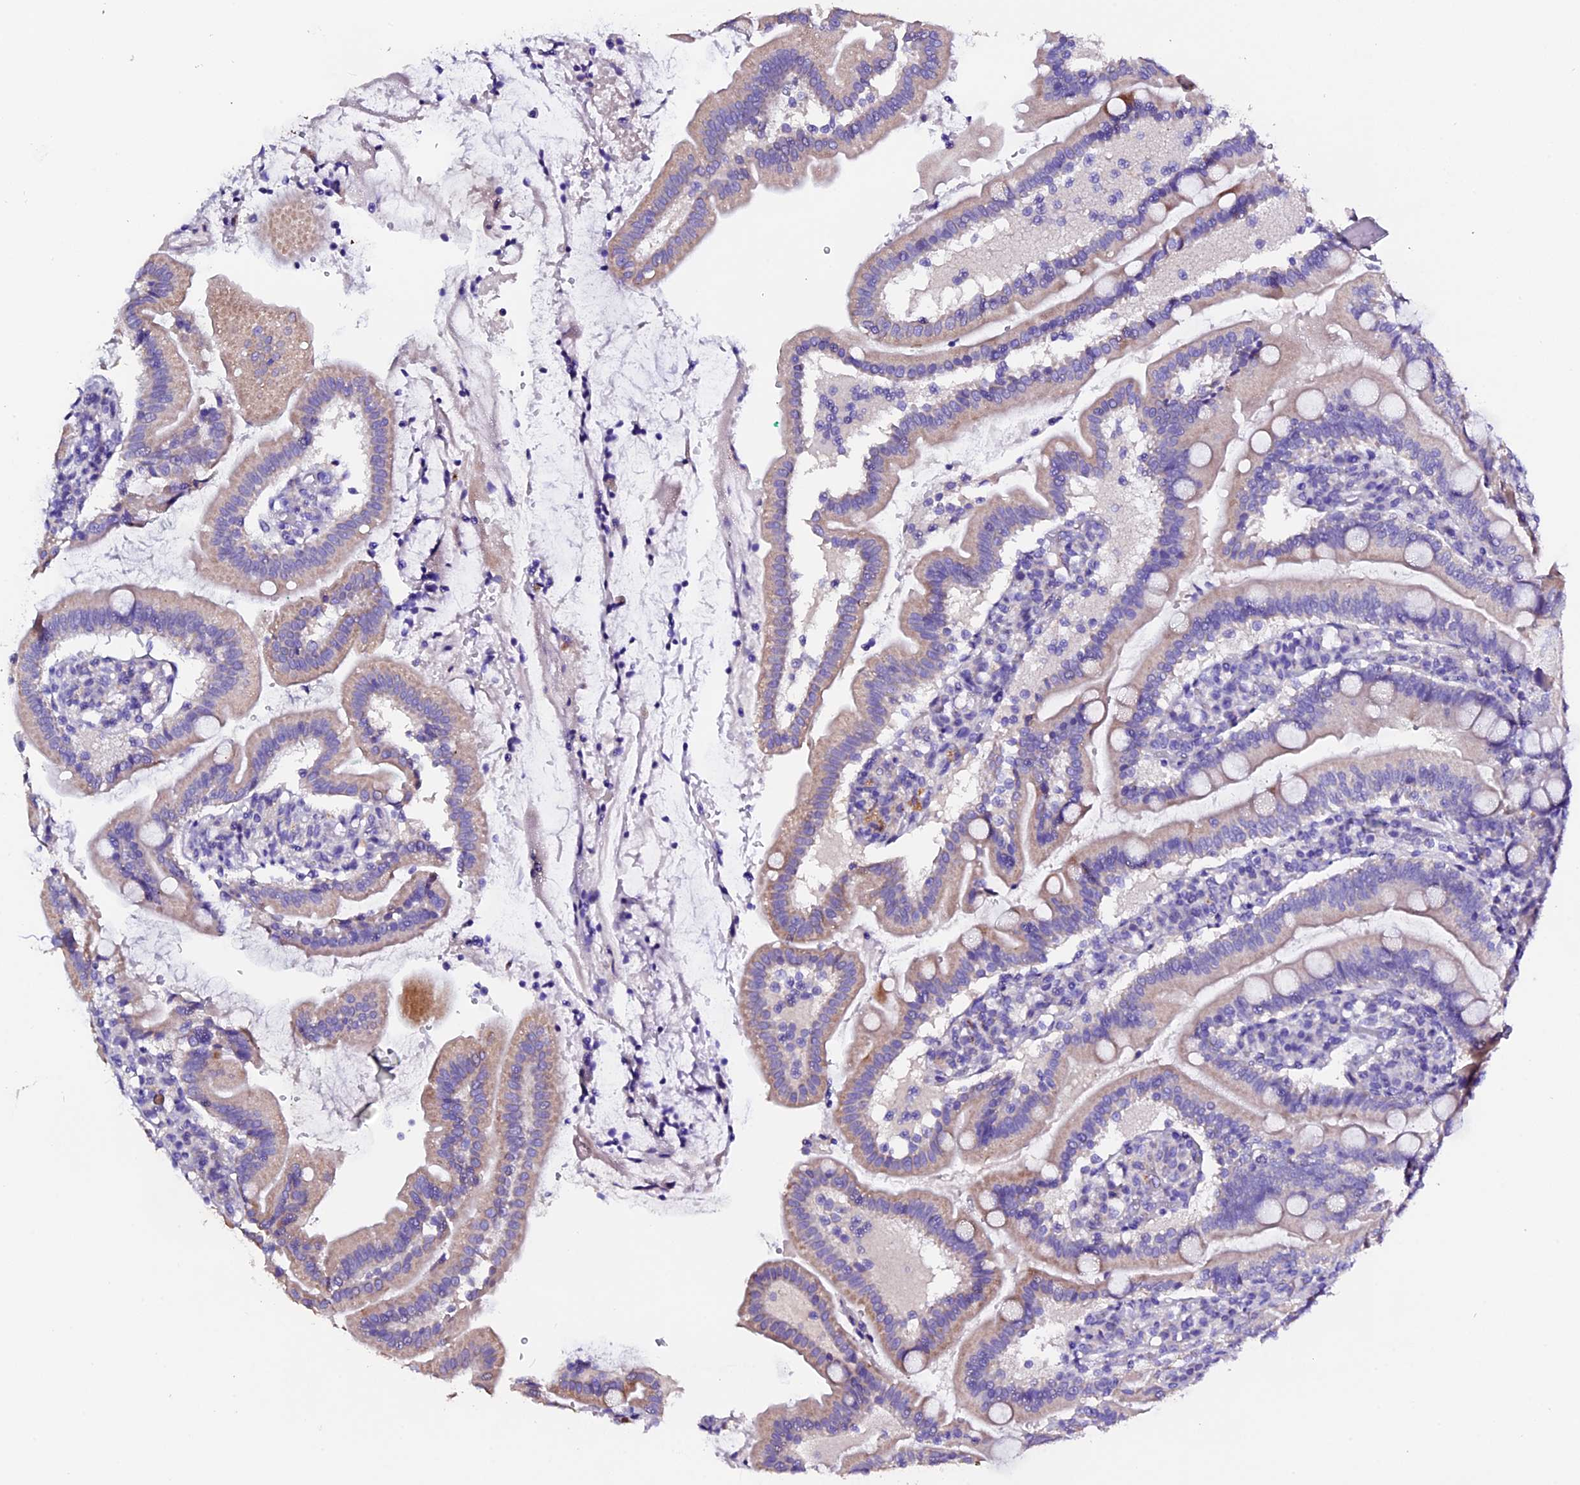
{"staining": {"intensity": "moderate", "quantity": "25%-75%", "location": "cytoplasmic/membranous"}, "tissue": "duodenum", "cell_type": "Glandular cells", "image_type": "normal", "snomed": [{"axis": "morphology", "description": "Normal tissue, NOS"}, {"axis": "topography", "description": "Duodenum"}], "caption": "The micrograph demonstrates immunohistochemical staining of benign duodenum. There is moderate cytoplasmic/membranous expression is identified in about 25%-75% of glandular cells.", "gene": "FBXW9", "patient": {"sex": "female", "age": 67}}